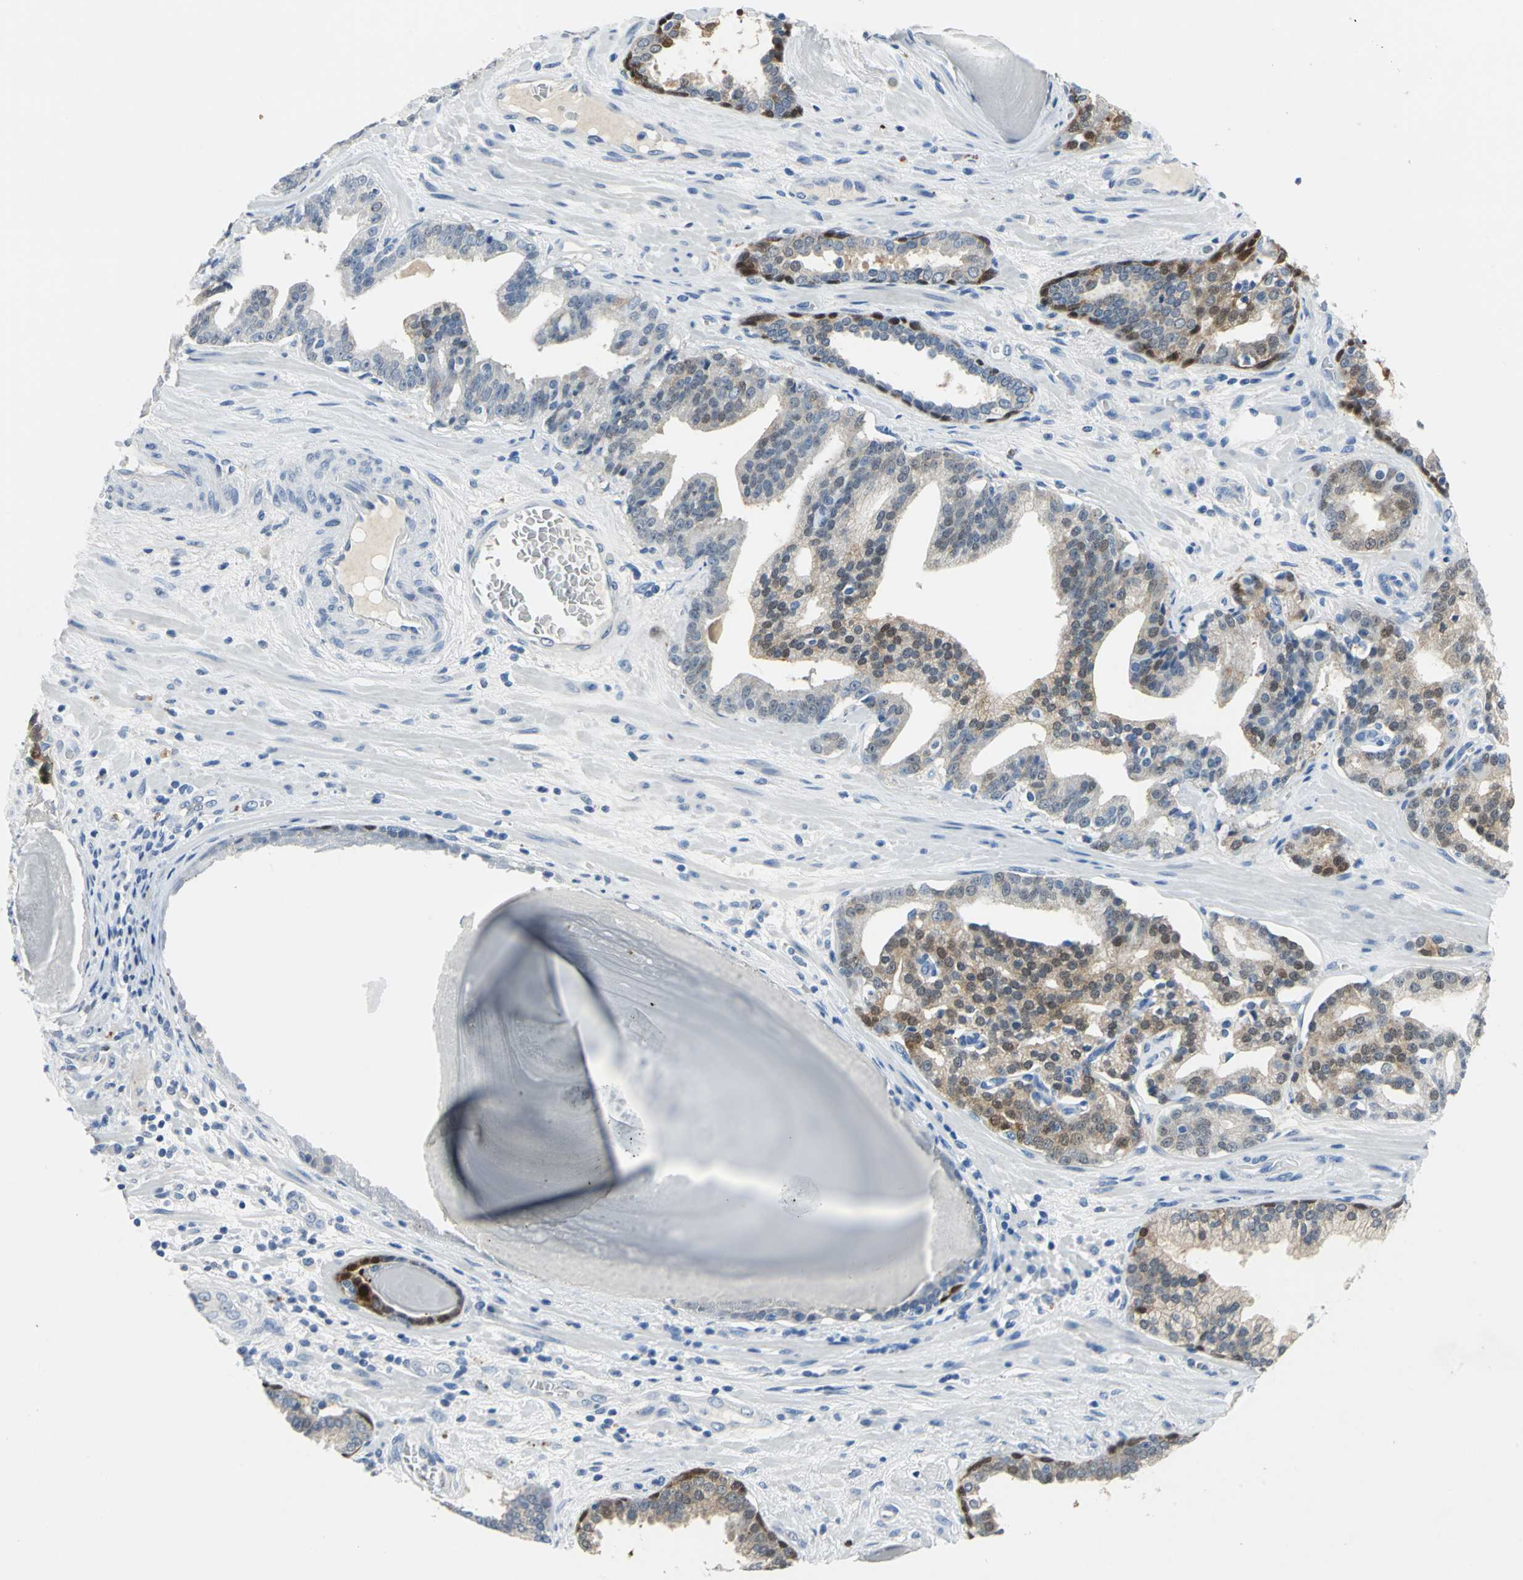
{"staining": {"intensity": "moderate", "quantity": "25%-75%", "location": "cytoplasmic/membranous,nuclear"}, "tissue": "prostate cancer", "cell_type": "Tumor cells", "image_type": "cancer", "snomed": [{"axis": "morphology", "description": "Adenocarcinoma, Low grade"}, {"axis": "topography", "description": "Prostate"}], "caption": "Immunohistochemistry (IHC) image of neoplastic tissue: human prostate cancer stained using immunohistochemistry displays medium levels of moderate protein expression localized specifically in the cytoplasmic/membranous and nuclear of tumor cells, appearing as a cytoplasmic/membranous and nuclear brown color.", "gene": "SFN", "patient": {"sex": "male", "age": 63}}